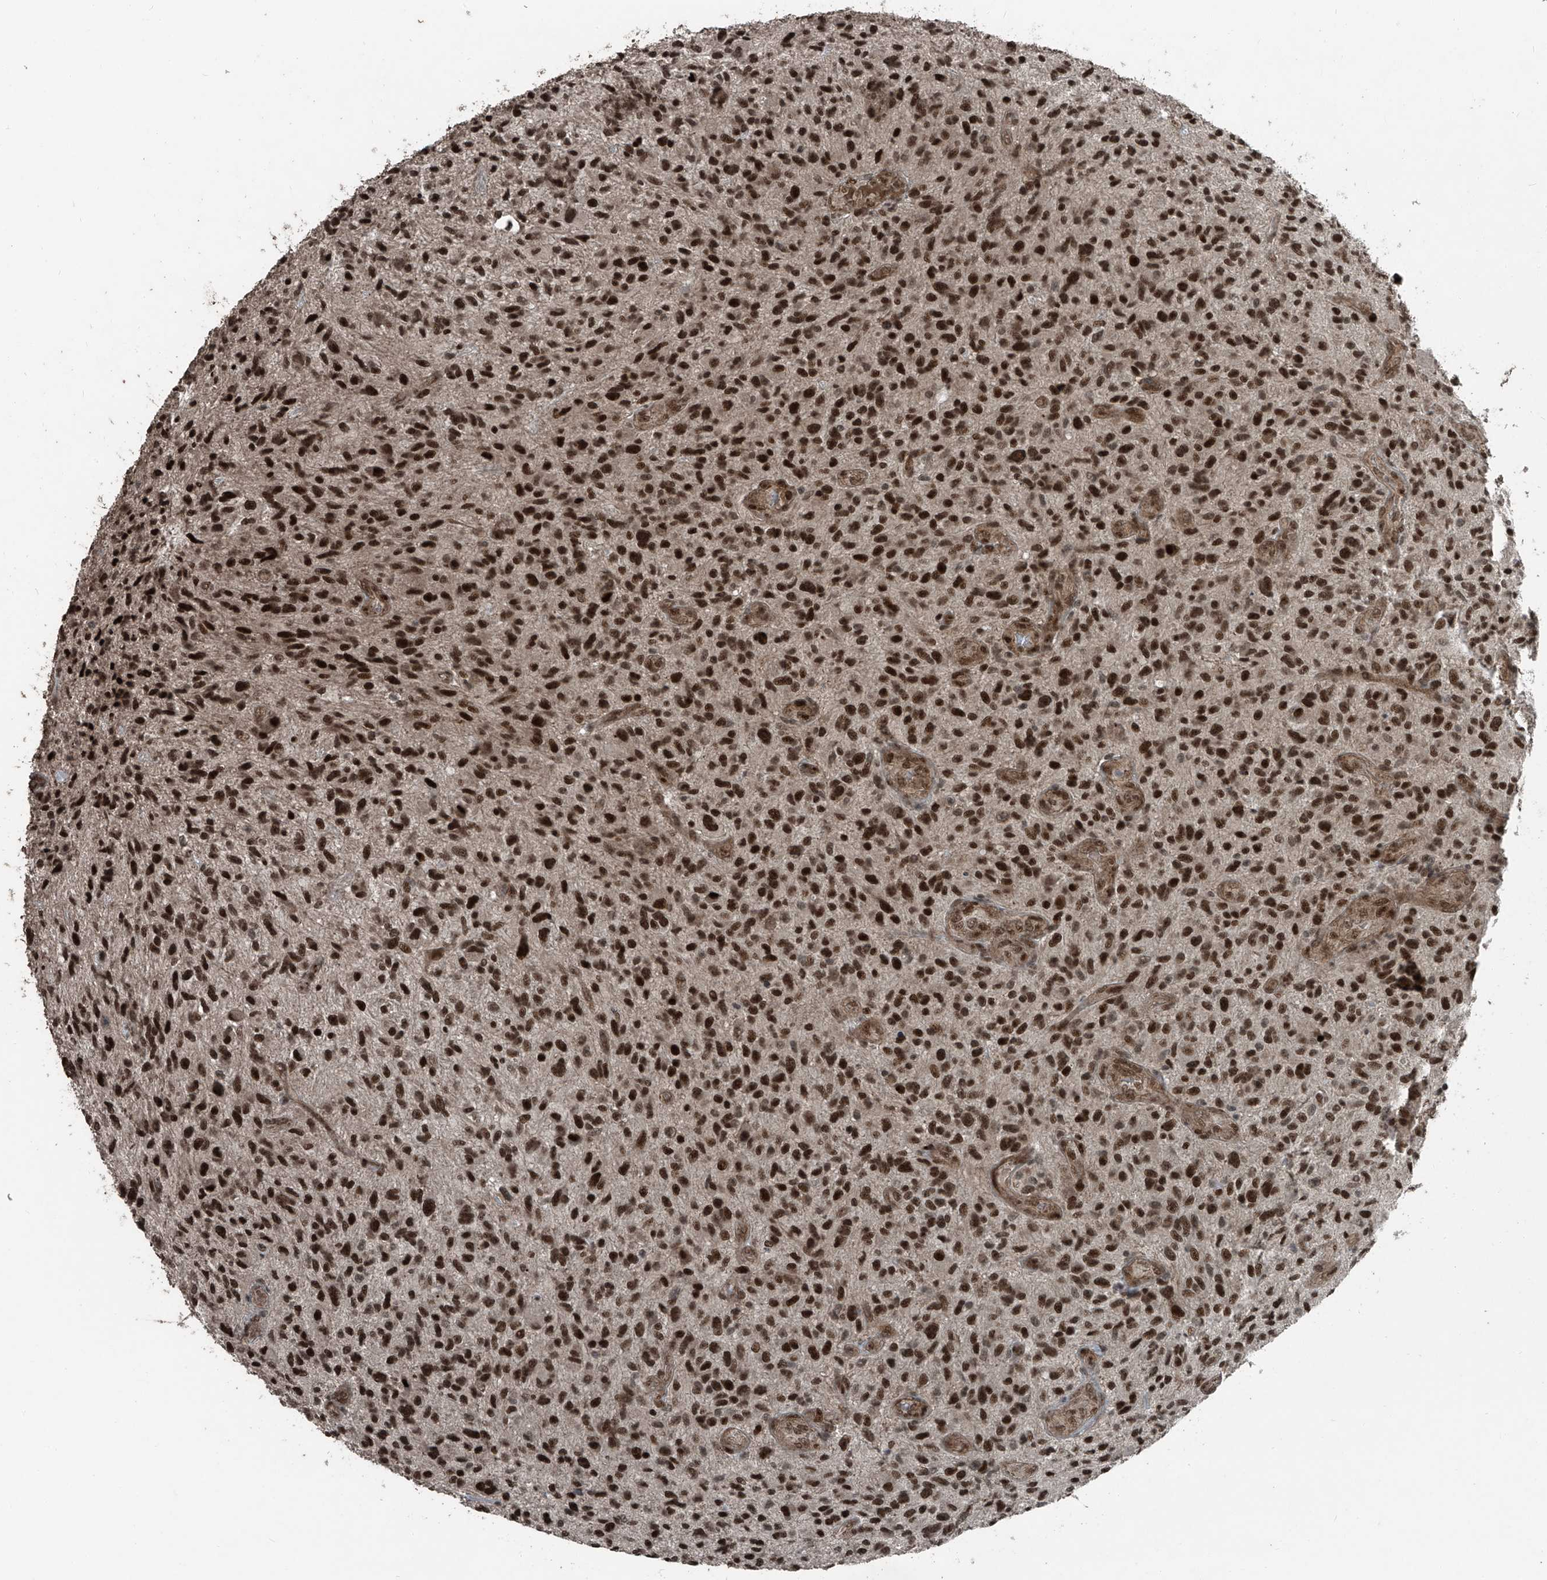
{"staining": {"intensity": "strong", "quantity": ">75%", "location": "nuclear"}, "tissue": "glioma", "cell_type": "Tumor cells", "image_type": "cancer", "snomed": [{"axis": "morphology", "description": "Glioma, malignant, High grade"}, {"axis": "topography", "description": "Brain"}], "caption": "High-grade glioma (malignant) was stained to show a protein in brown. There is high levels of strong nuclear staining in about >75% of tumor cells.", "gene": "ZNF570", "patient": {"sex": "male", "age": 47}}